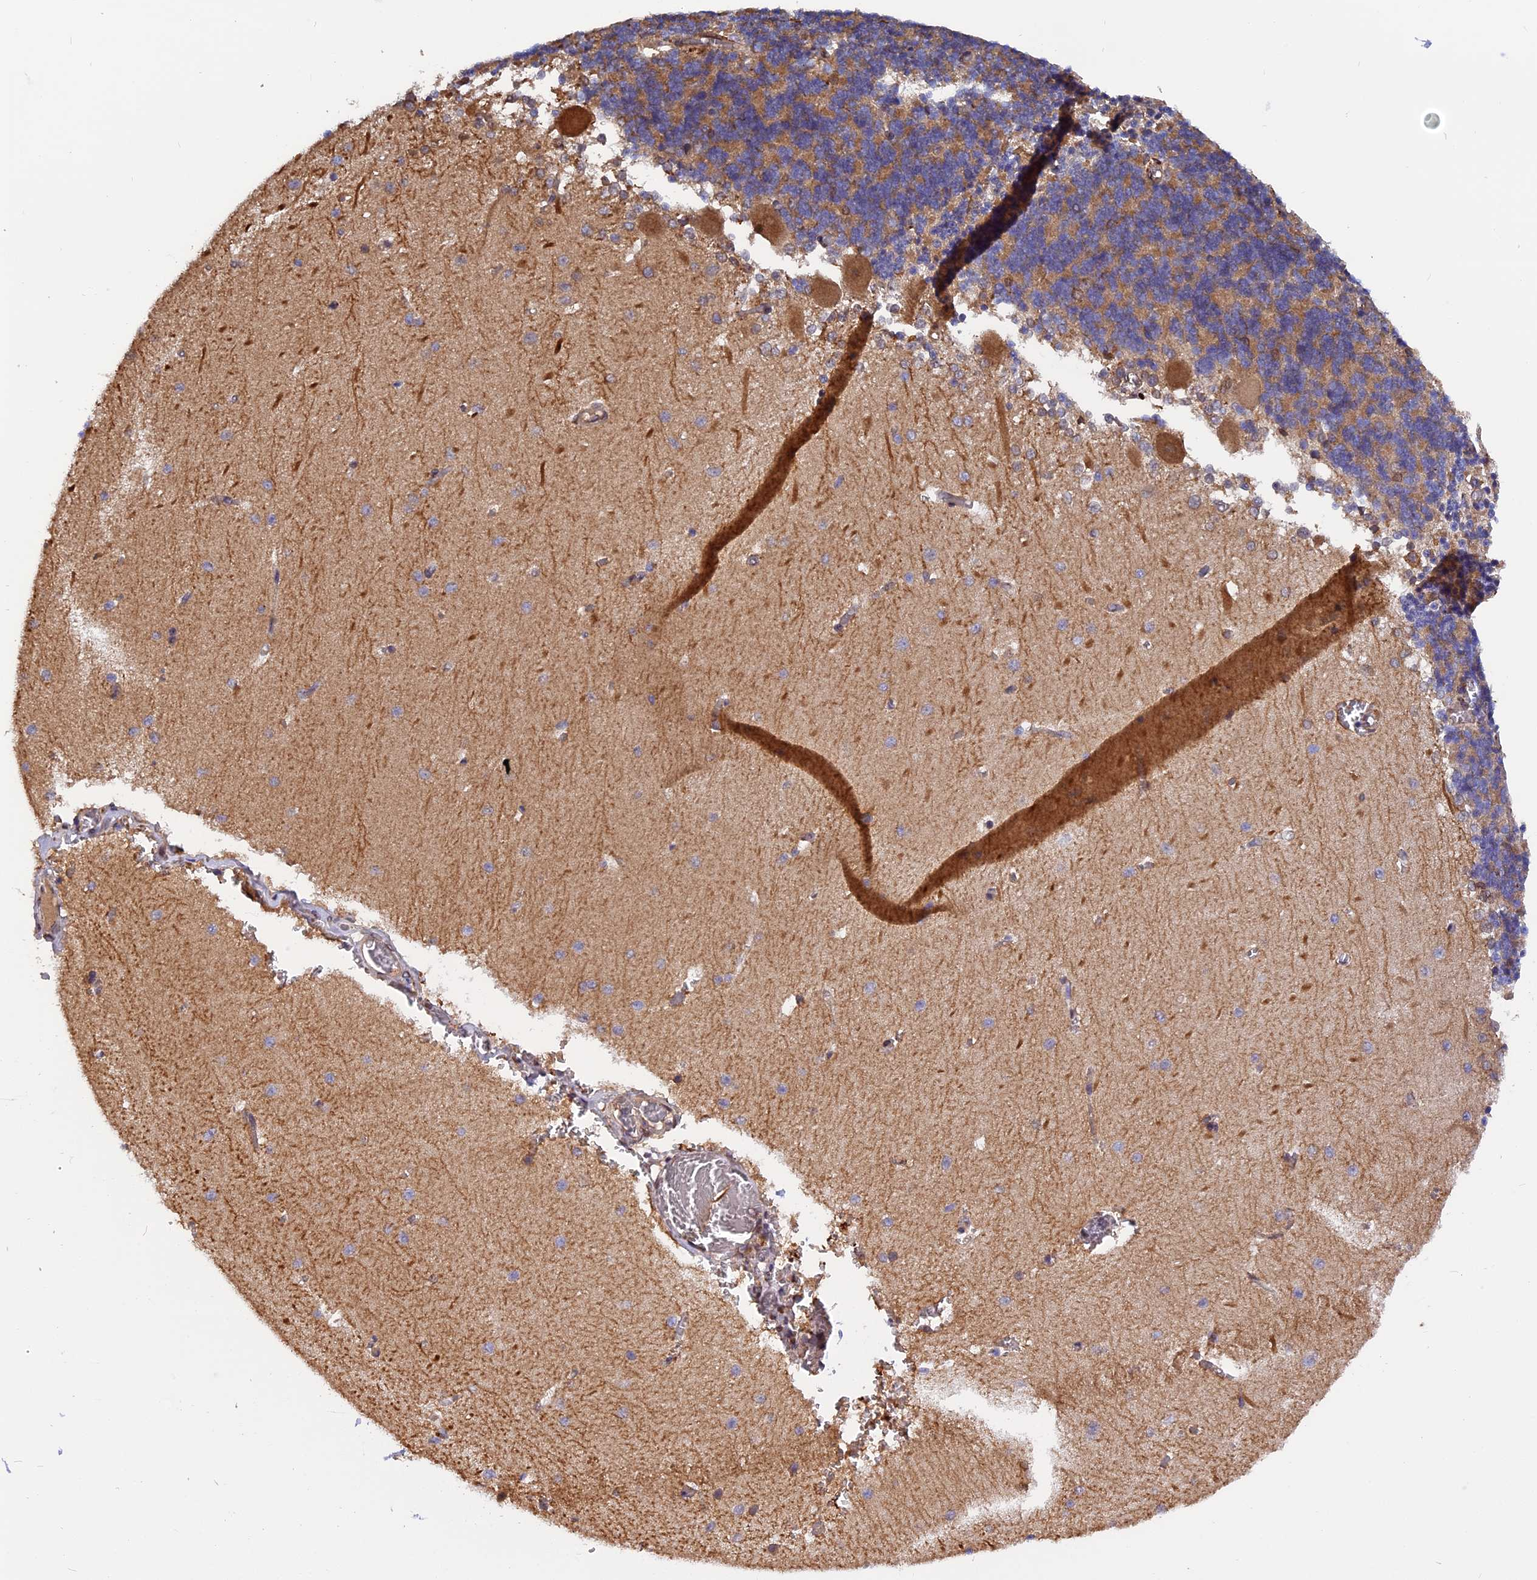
{"staining": {"intensity": "moderate", "quantity": ">75%", "location": "cytoplasmic/membranous"}, "tissue": "cerebellum", "cell_type": "Cells in granular layer", "image_type": "normal", "snomed": [{"axis": "morphology", "description": "Normal tissue, NOS"}, {"axis": "topography", "description": "Cerebellum"}], "caption": "Cells in granular layer show medium levels of moderate cytoplasmic/membranous staining in about >75% of cells in benign human cerebellum.", "gene": "CHMP2A", "patient": {"sex": "male", "age": 37}}